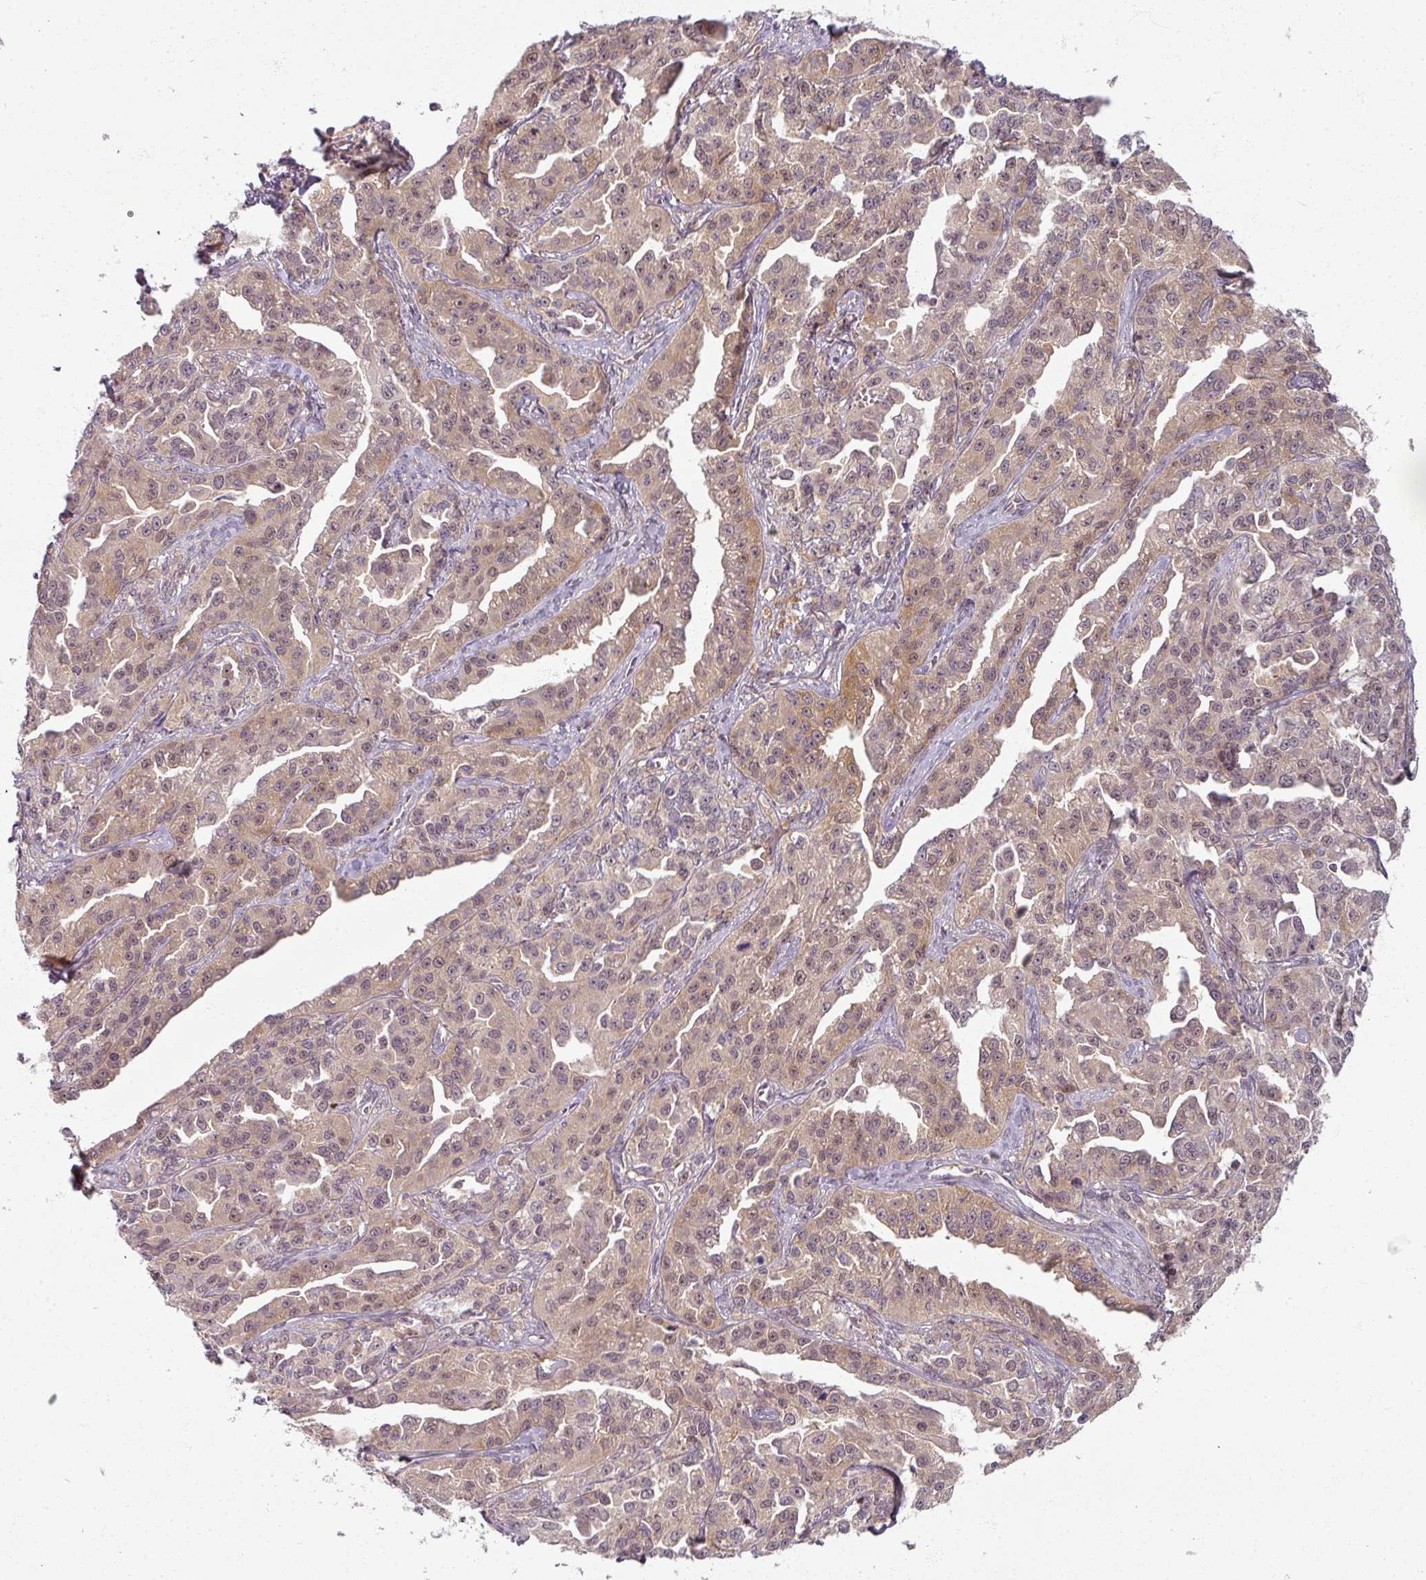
{"staining": {"intensity": "moderate", "quantity": "25%-75%", "location": "cytoplasmic/membranous,nuclear"}, "tissue": "ovarian cancer", "cell_type": "Tumor cells", "image_type": "cancer", "snomed": [{"axis": "morphology", "description": "Cystadenocarcinoma, serous, NOS"}, {"axis": "topography", "description": "Ovary"}], "caption": "DAB (3,3'-diaminobenzidine) immunohistochemical staining of human ovarian serous cystadenocarcinoma shows moderate cytoplasmic/membranous and nuclear protein expression in about 25%-75% of tumor cells.", "gene": "AGPAT4", "patient": {"sex": "female", "age": 75}}